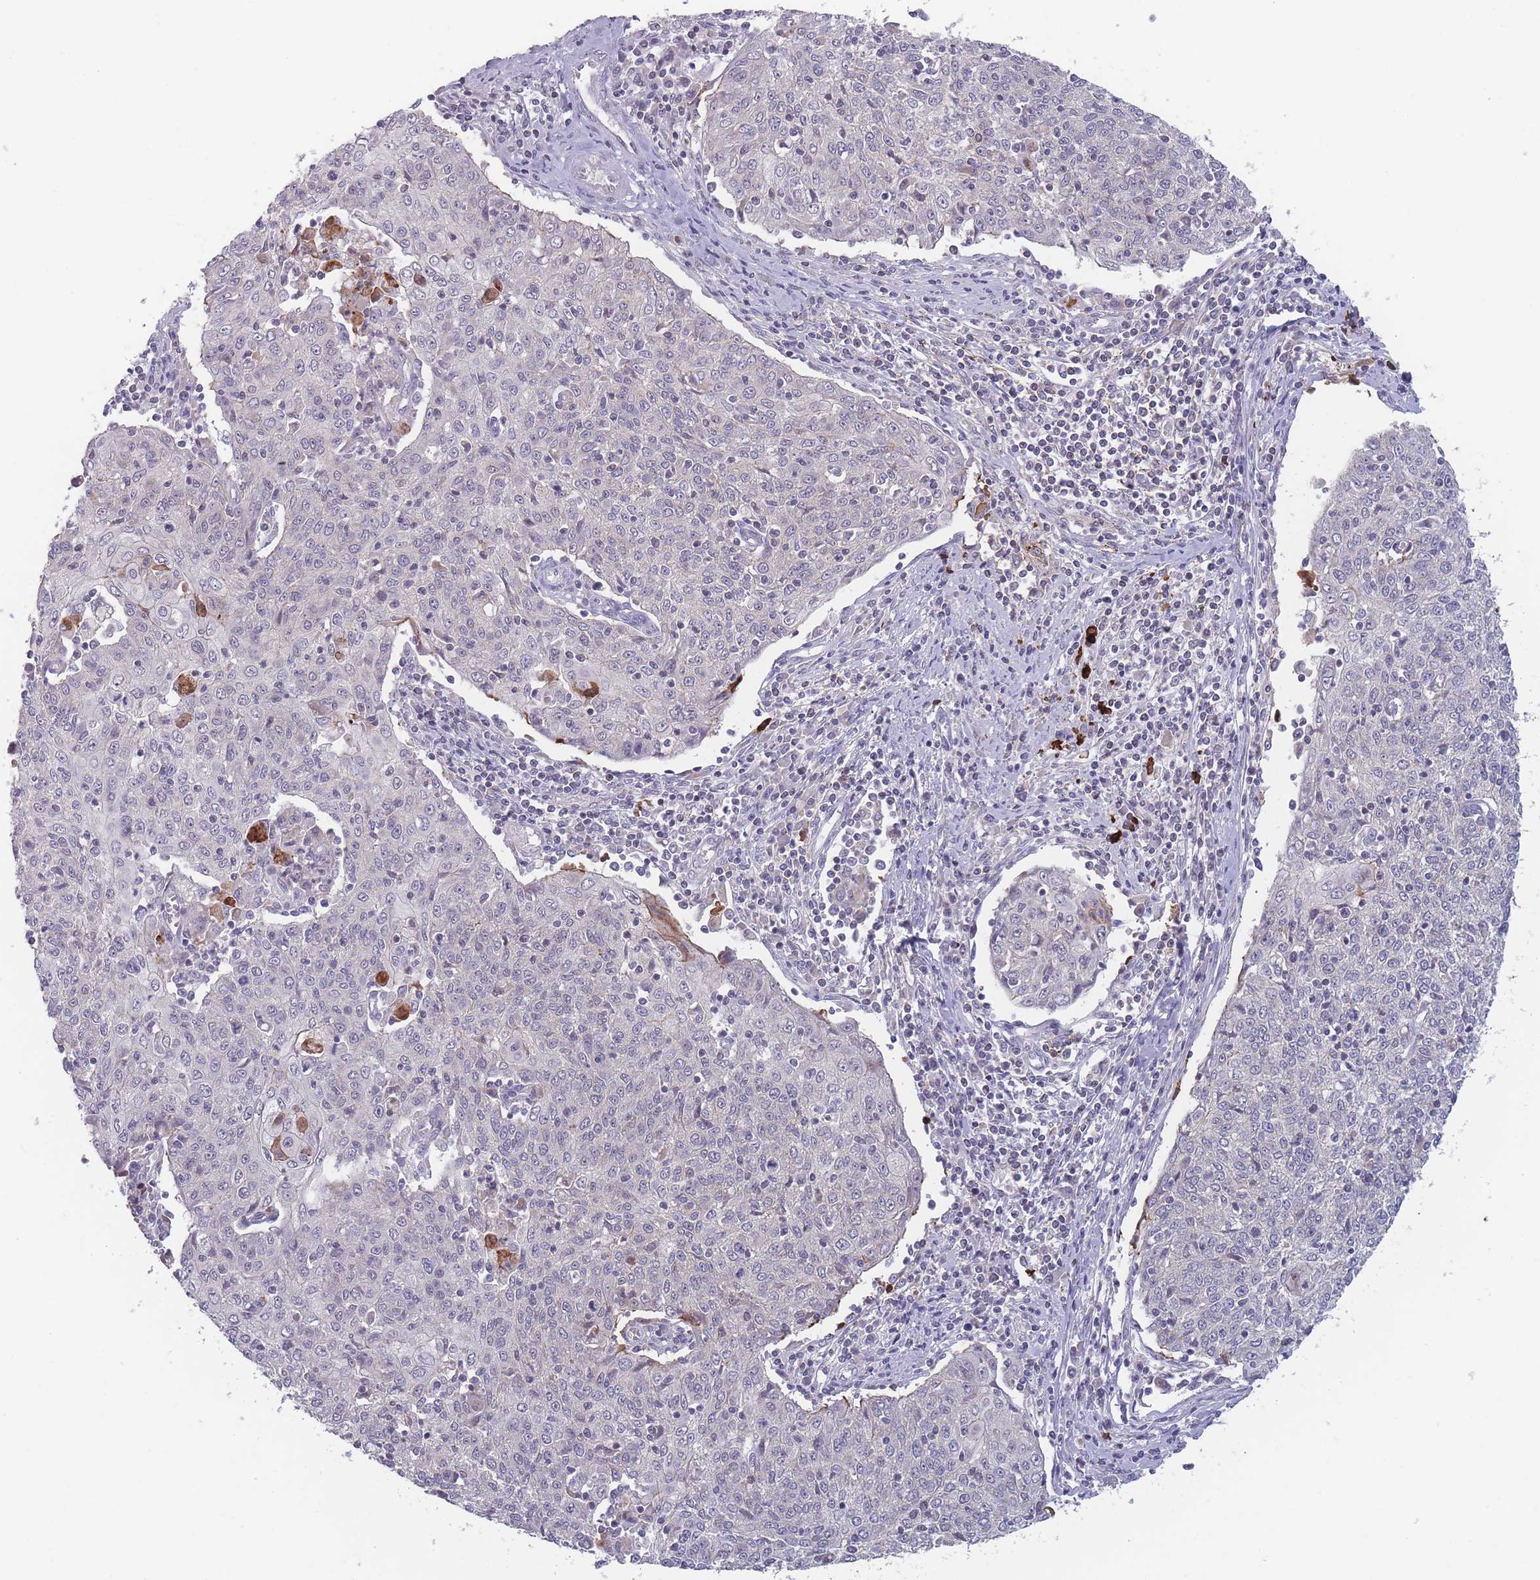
{"staining": {"intensity": "negative", "quantity": "none", "location": "none"}, "tissue": "cervical cancer", "cell_type": "Tumor cells", "image_type": "cancer", "snomed": [{"axis": "morphology", "description": "Squamous cell carcinoma, NOS"}, {"axis": "topography", "description": "Cervix"}], "caption": "This is a micrograph of immunohistochemistry staining of cervical cancer (squamous cell carcinoma), which shows no positivity in tumor cells.", "gene": "TMEM232", "patient": {"sex": "female", "age": 48}}